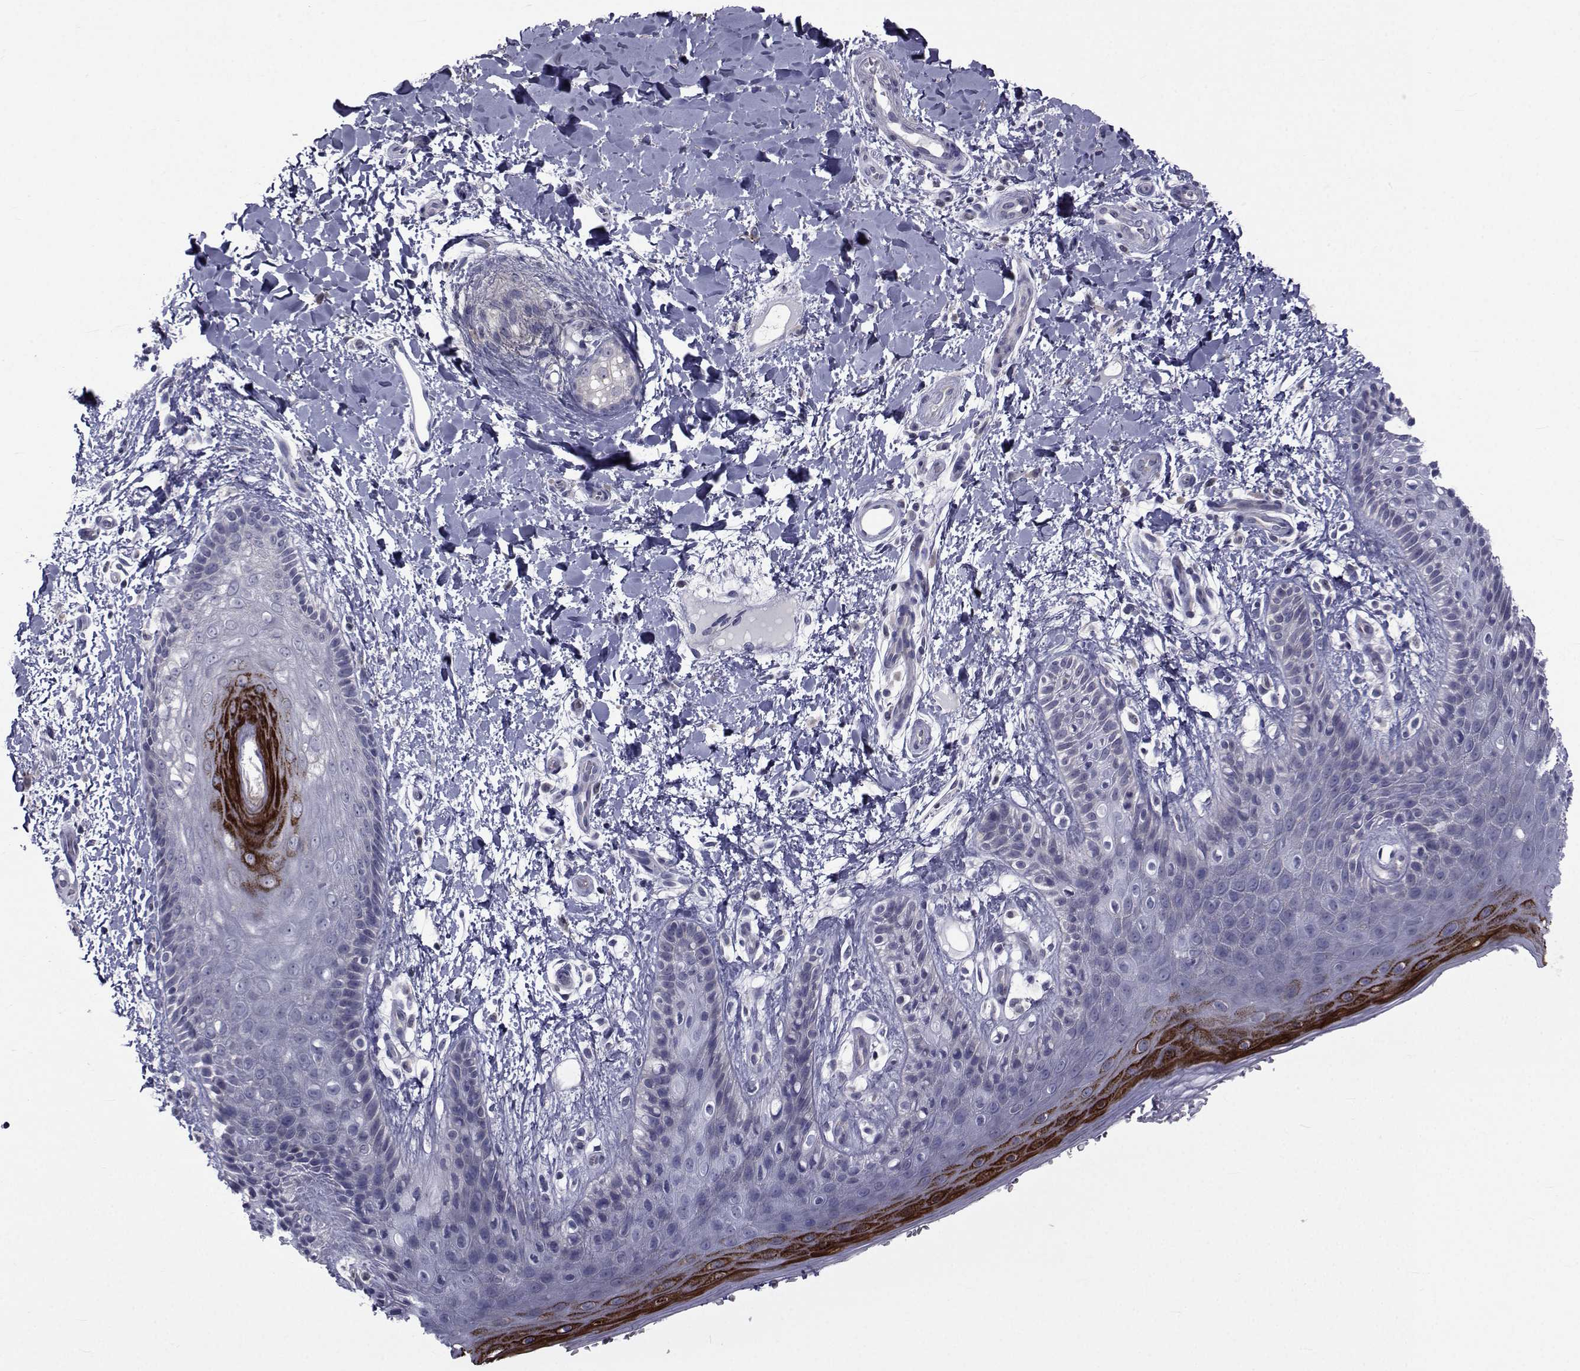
{"staining": {"intensity": "strong", "quantity": "25%-75%", "location": "cytoplasmic/membranous"}, "tissue": "skin", "cell_type": "Epidermal cells", "image_type": "normal", "snomed": [{"axis": "morphology", "description": "Normal tissue, NOS"}, {"axis": "topography", "description": "Anal"}], "caption": "Immunohistochemistry (IHC) staining of unremarkable skin, which displays high levels of strong cytoplasmic/membranous positivity in approximately 25%-75% of epidermal cells indicating strong cytoplasmic/membranous protein positivity. The staining was performed using DAB (brown) for protein detection and nuclei were counterstained in hematoxylin (blue).", "gene": "SLC30A10", "patient": {"sex": "male", "age": 36}}